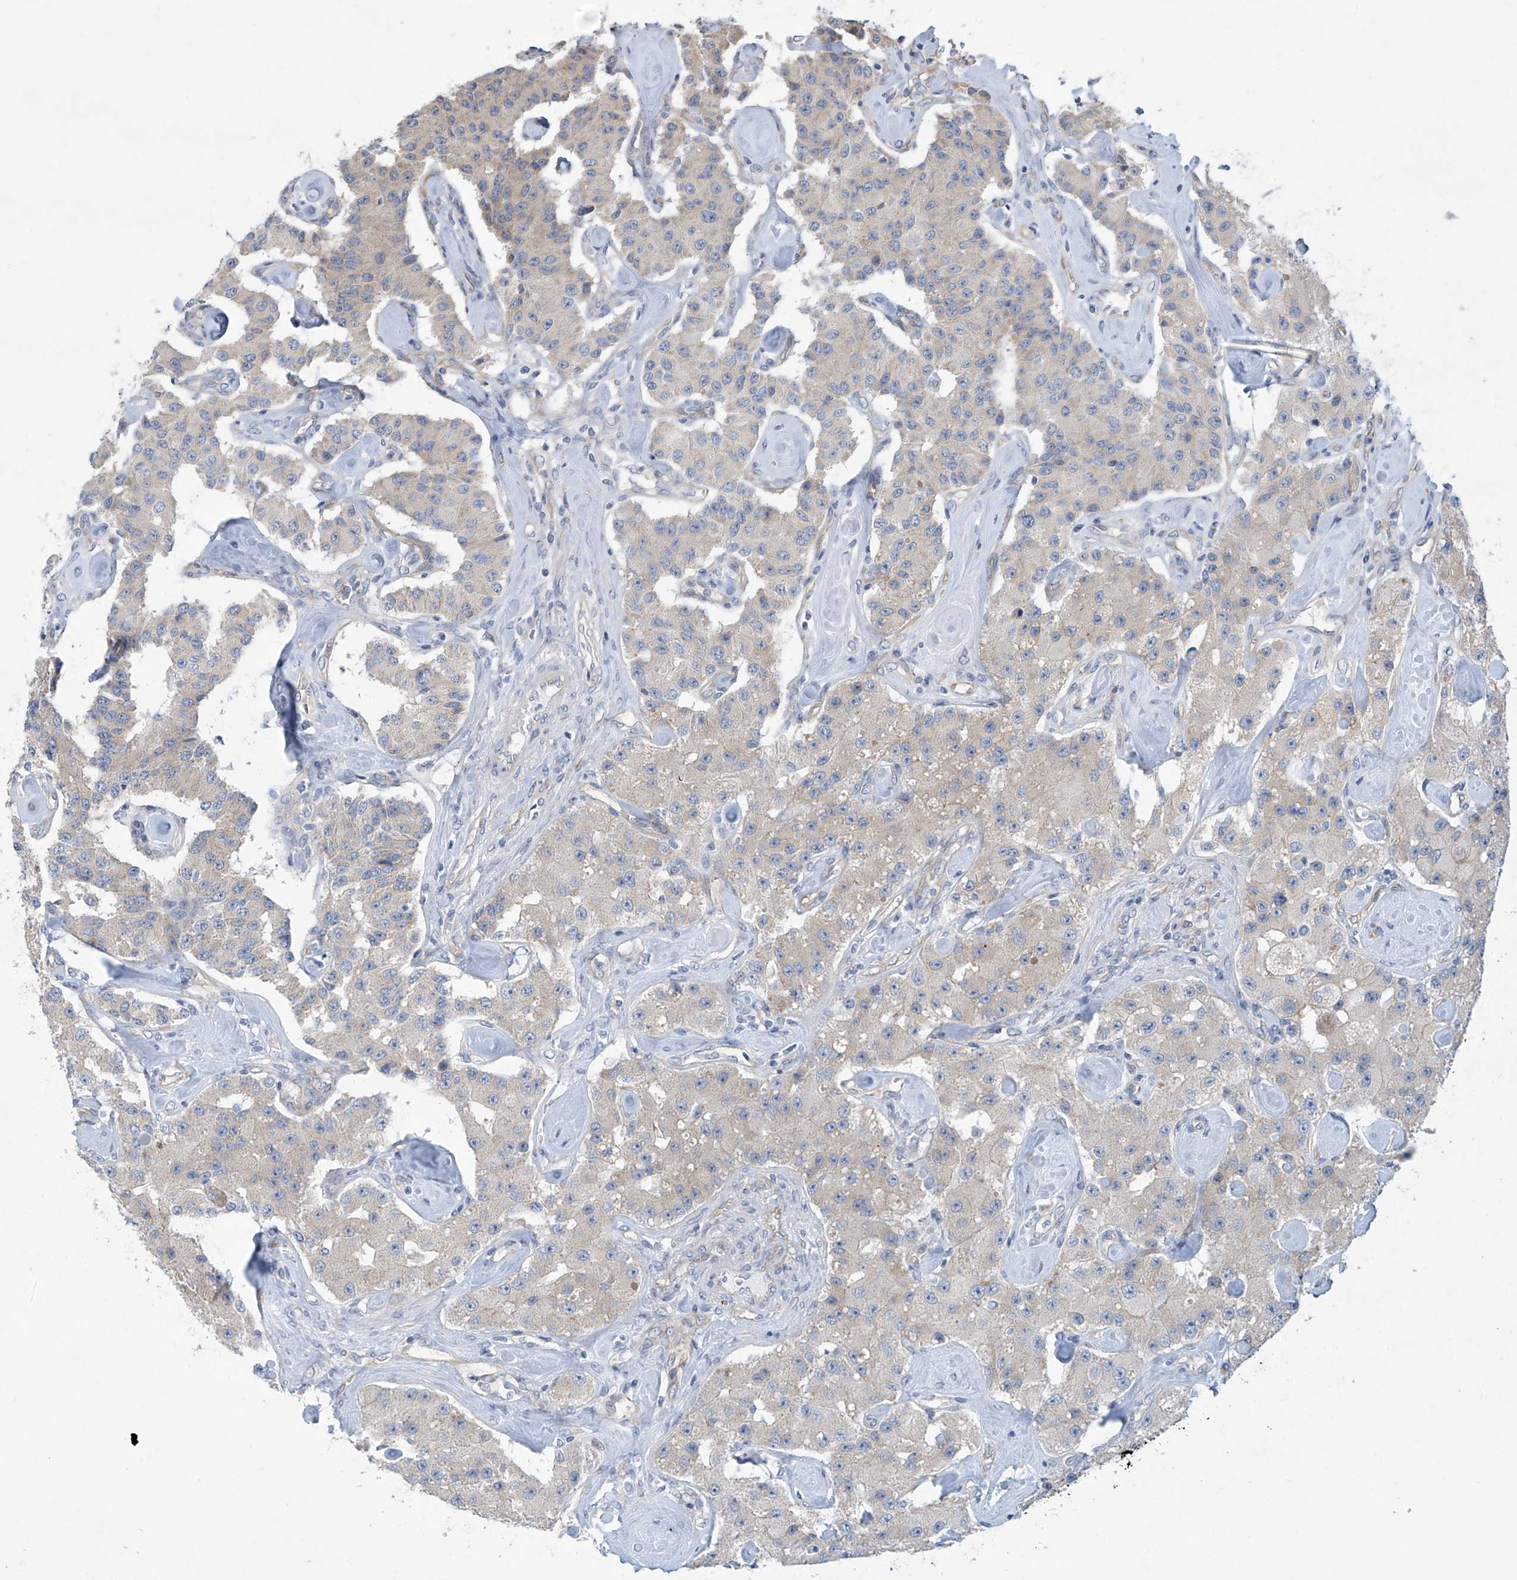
{"staining": {"intensity": "weak", "quantity": "<25%", "location": "cytoplasmic/membranous"}, "tissue": "carcinoid", "cell_type": "Tumor cells", "image_type": "cancer", "snomed": [{"axis": "morphology", "description": "Carcinoid, malignant, NOS"}, {"axis": "topography", "description": "Pancreas"}], "caption": "Immunohistochemistry (IHC) histopathology image of neoplastic tissue: carcinoid stained with DAB displays no significant protein staining in tumor cells.", "gene": "ABHD13", "patient": {"sex": "male", "age": 41}}